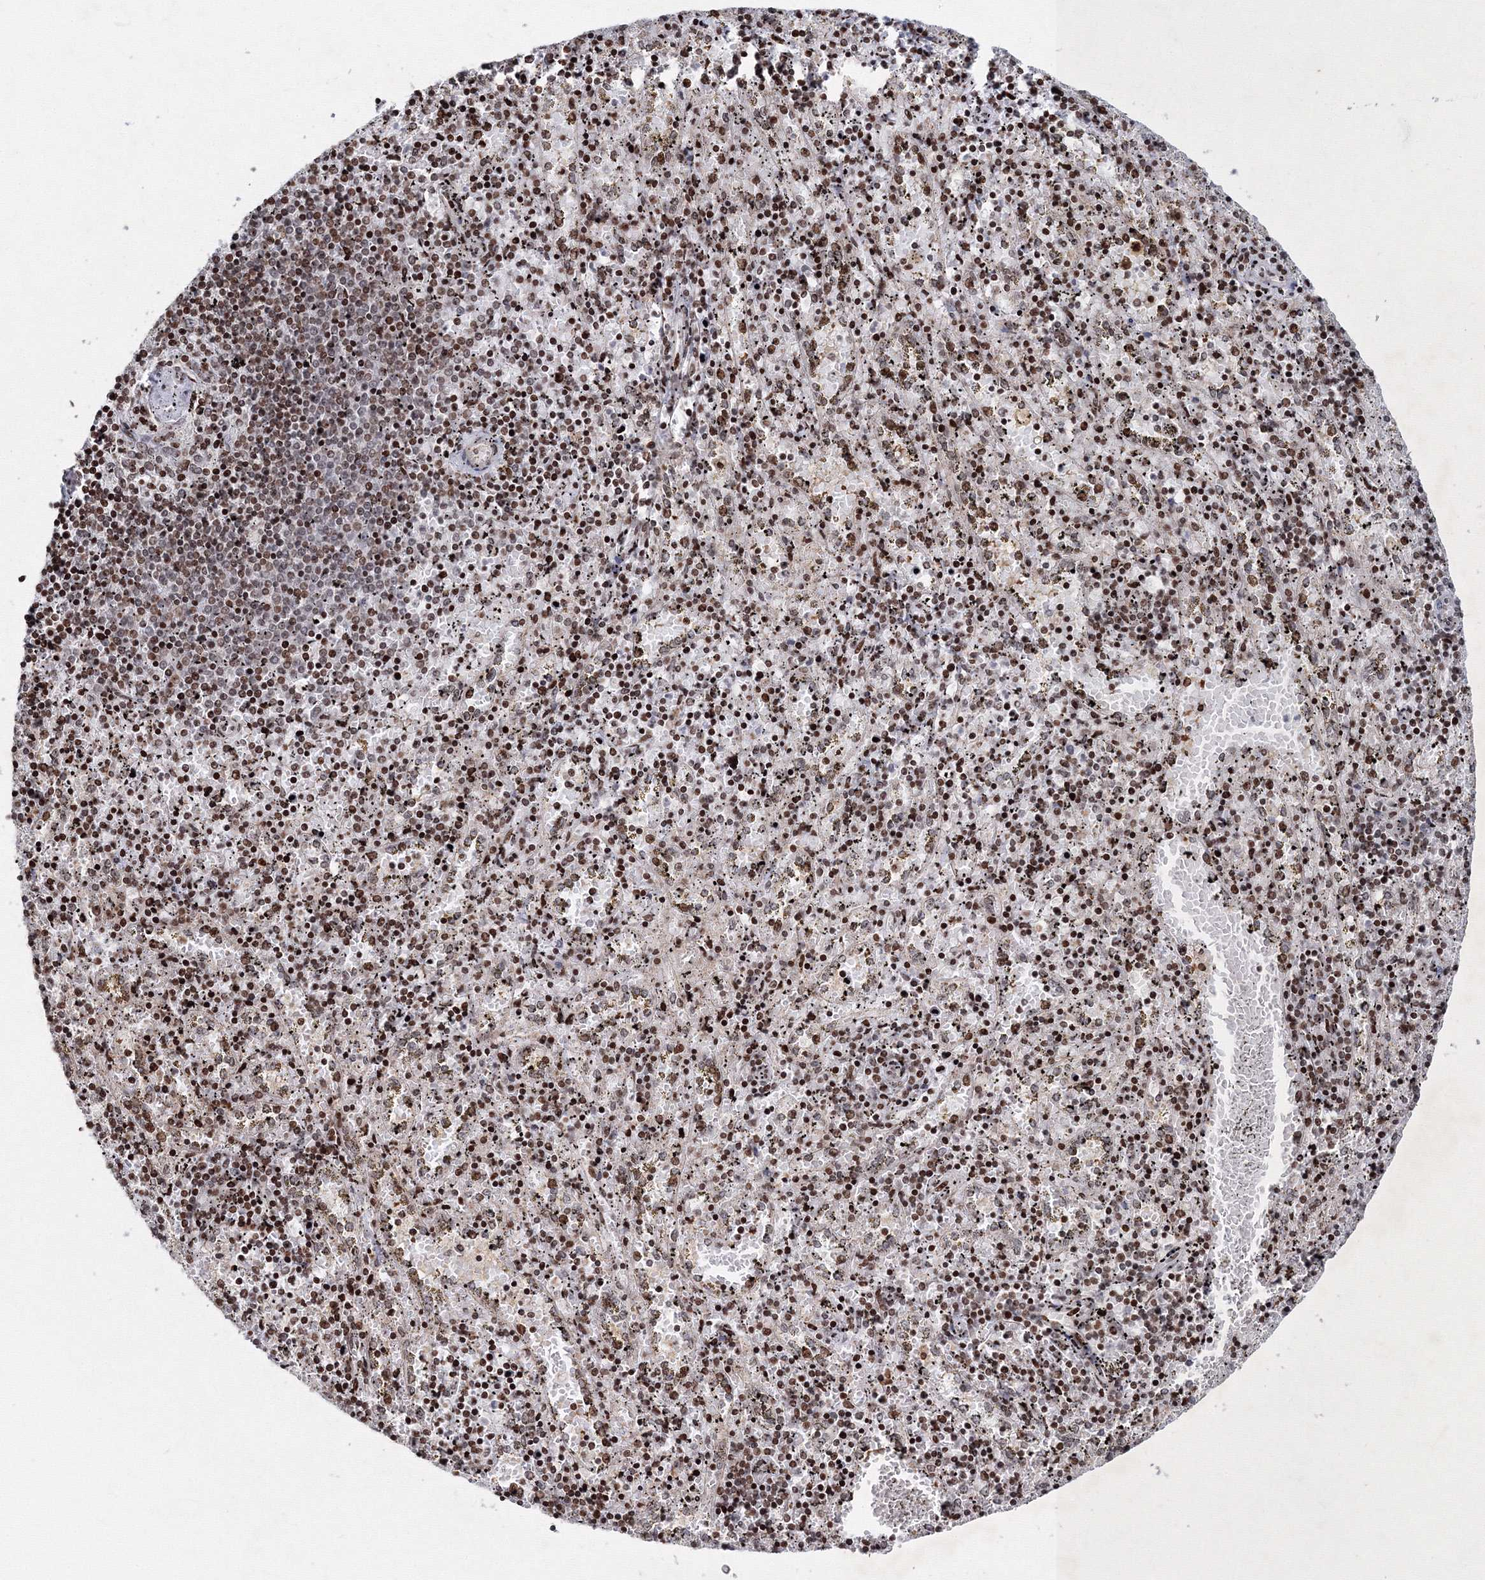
{"staining": {"intensity": "moderate", "quantity": "25%-75%", "location": "nuclear"}, "tissue": "spleen", "cell_type": "Cells in red pulp", "image_type": "normal", "snomed": [{"axis": "morphology", "description": "Normal tissue, NOS"}, {"axis": "topography", "description": "Spleen"}], "caption": "DAB immunohistochemical staining of benign spleen demonstrates moderate nuclear protein expression in about 25%-75% of cells in red pulp.", "gene": "SMIM29", "patient": {"sex": "male", "age": 11}}